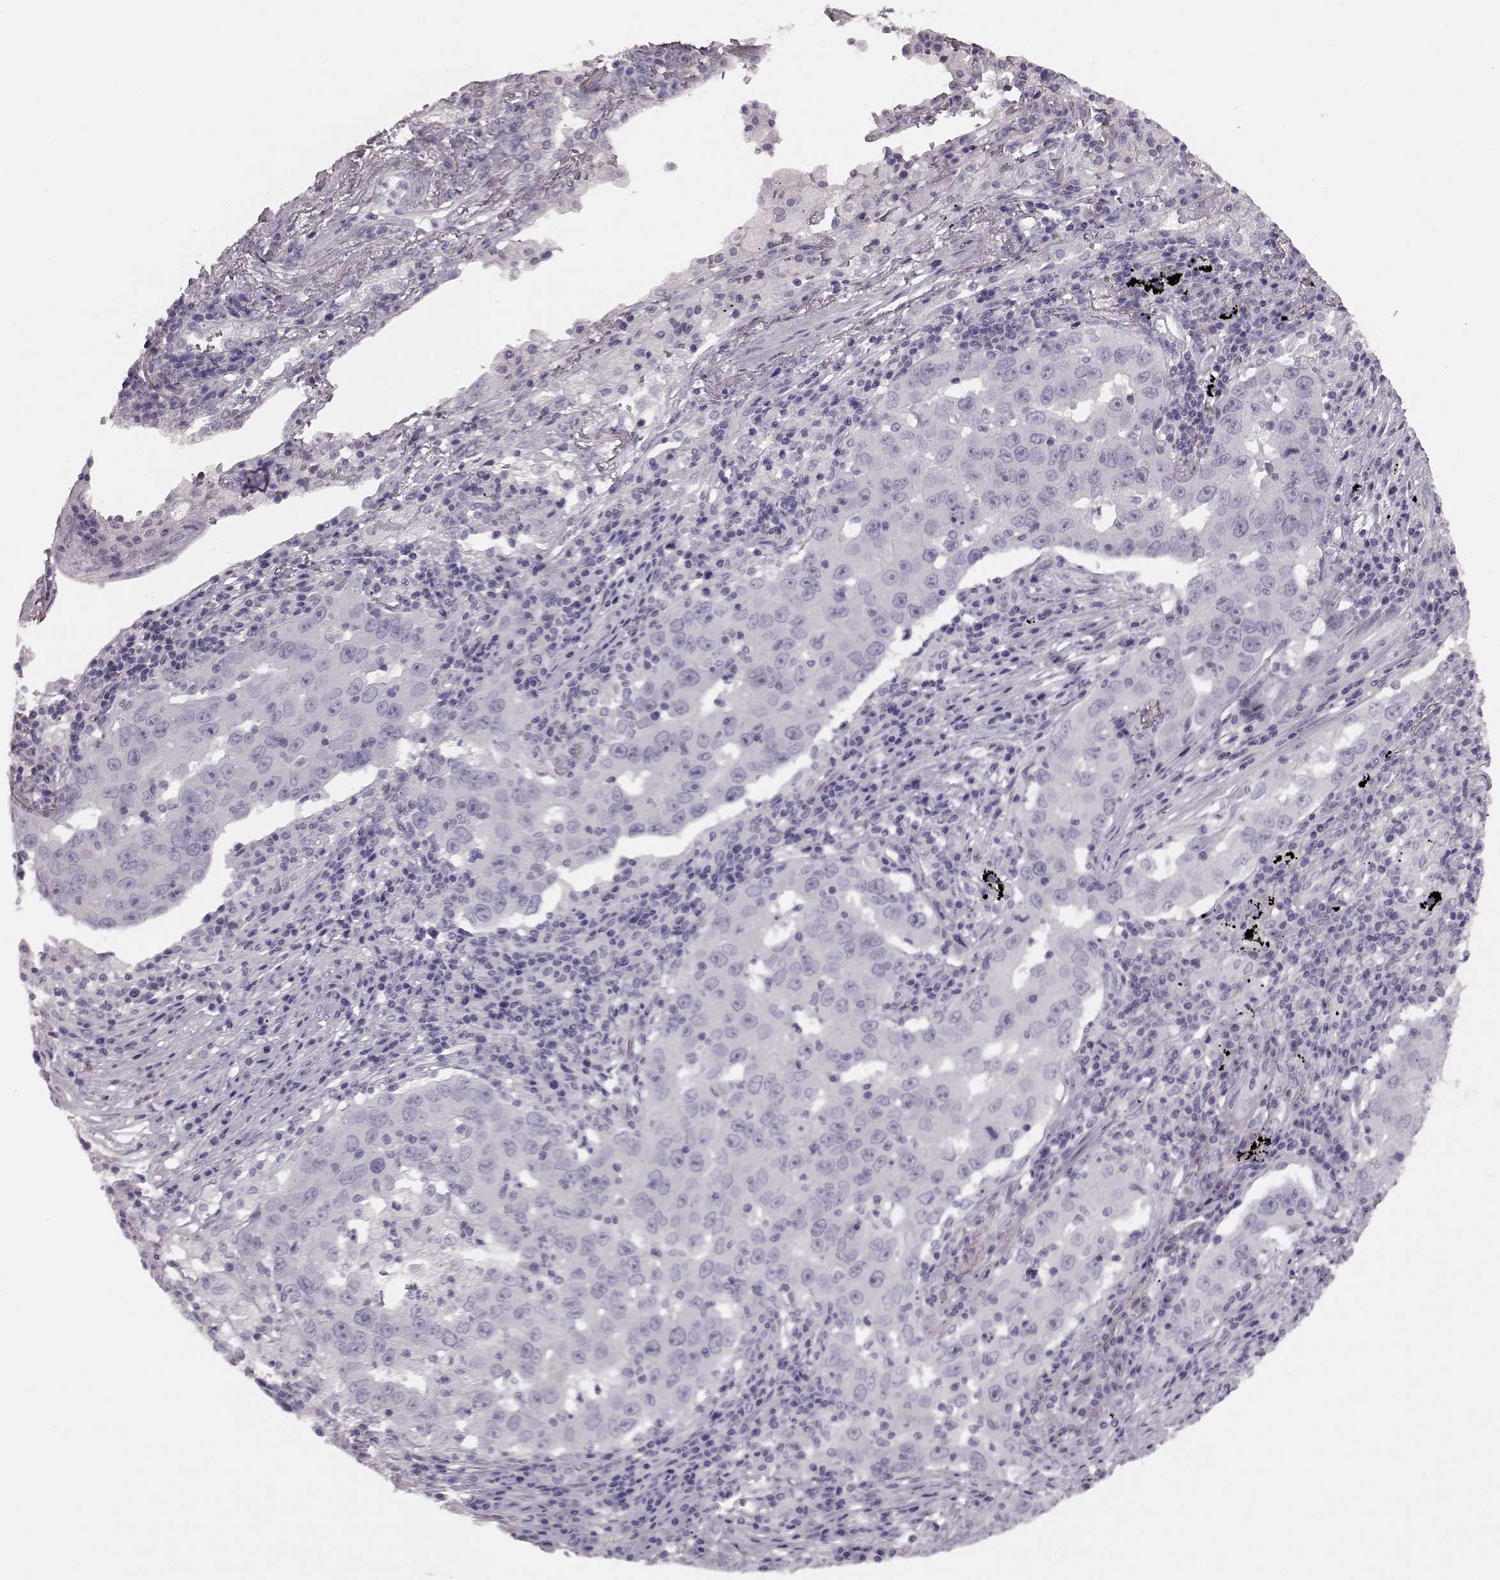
{"staining": {"intensity": "negative", "quantity": "none", "location": "none"}, "tissue": "lung cancer", "cell_type": "Tumor cells", "image_type": "cancer", "snomed": [{"axis": "morphology", "description": "Adenocarcinoma, NOS"}, {"axis": "topography", "description": "Lung"}], "caption": "Adenocarcinoma (lung) was stained to show a protein in brown. There is no significant positivity in tumor cells.", "gene": "CRYBA2", "patient": {"sex": "male", "age": 73}}